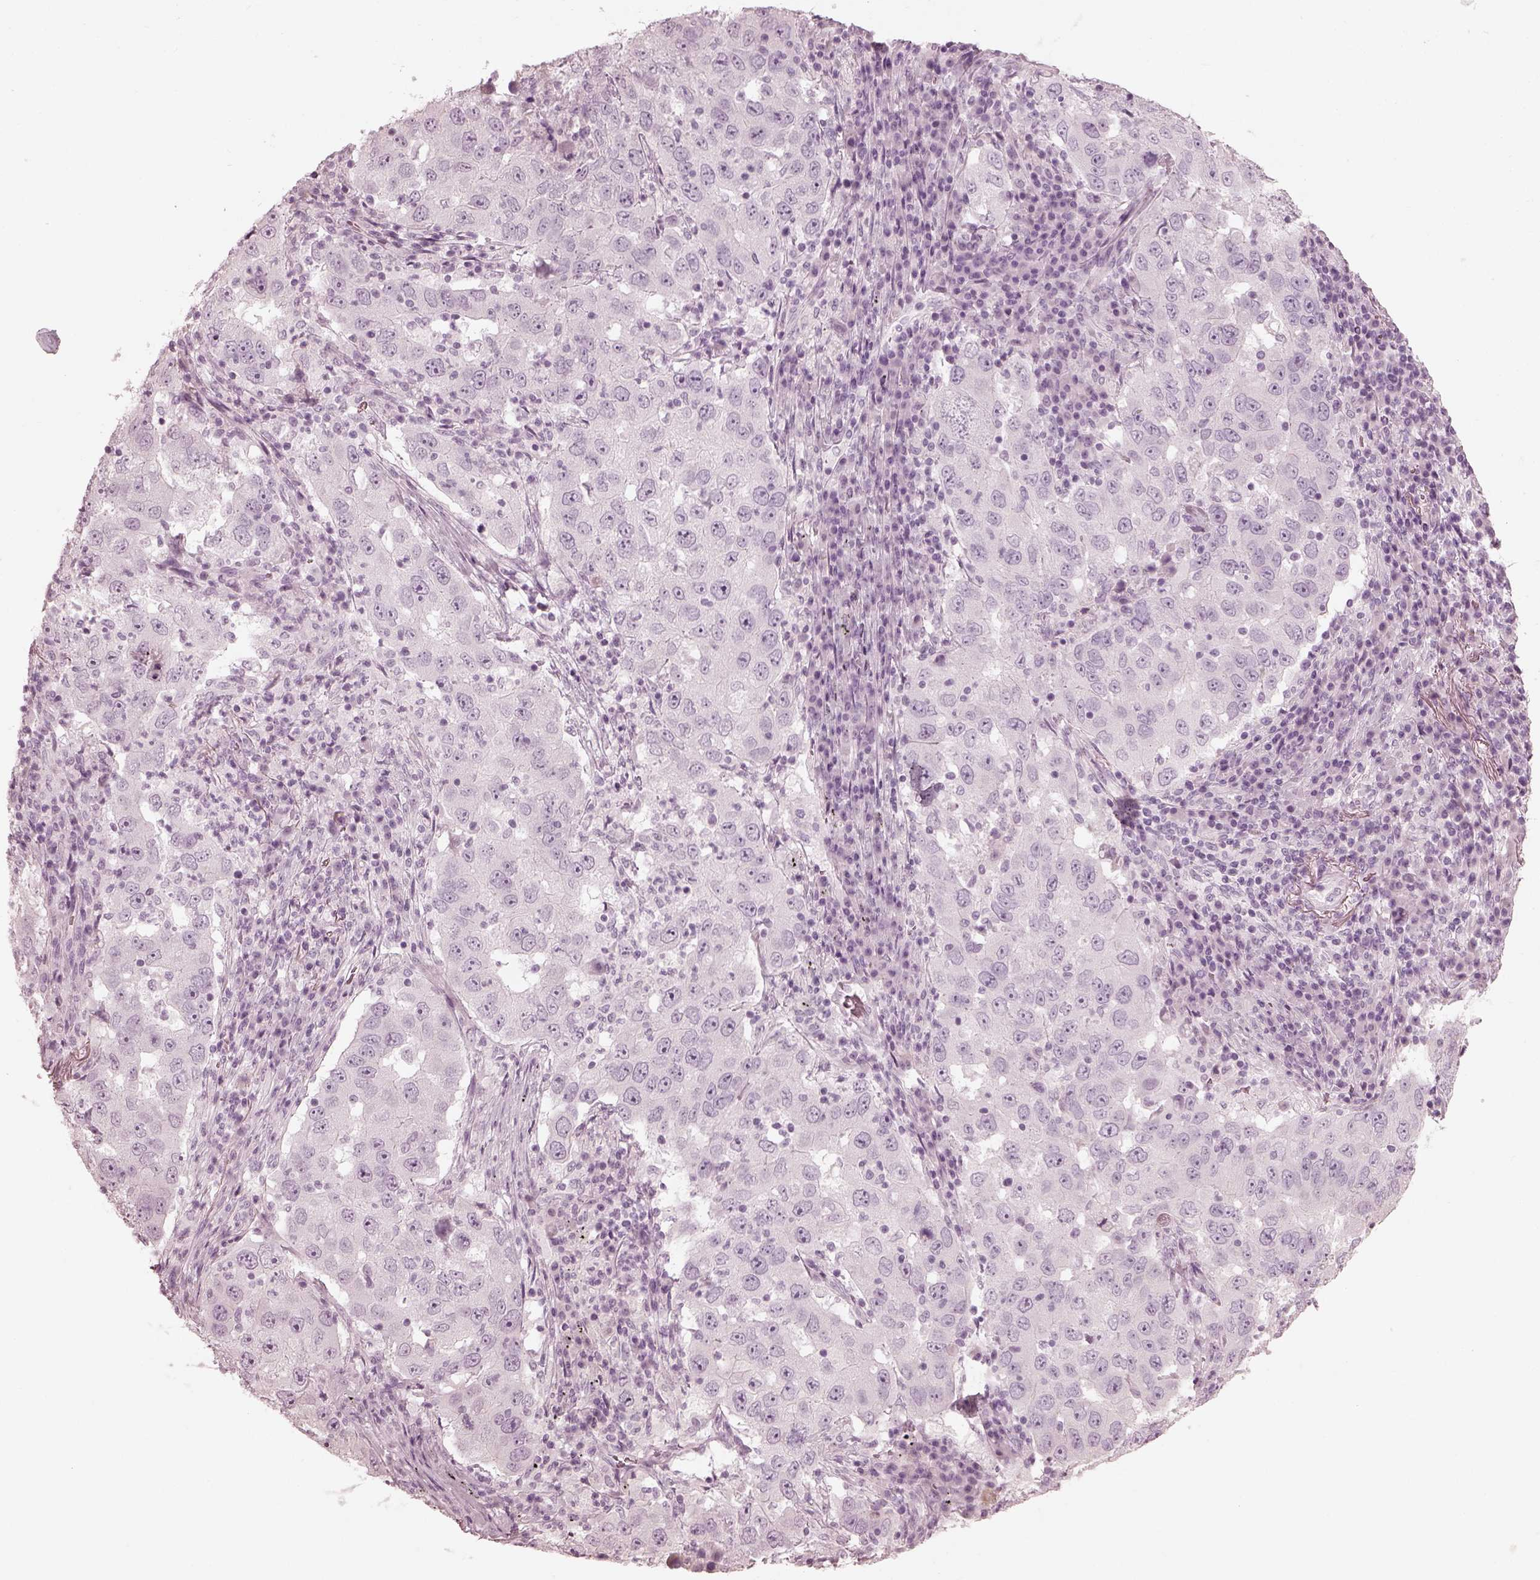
{"staining": {"intensity": "negative", "quantity": "none", "location": "none"}, "tissue": "lung cancer", "cell_type": "Tumor cells", "image_type": "cancer", "snomed": [{"axis": "morphology", "description": "Adenocarcinoma, NOS"}, {"axis": "topography", "description": "Lung"}], "caption": "Immunohistochemistry (IHC) of human adenocarcinoma (lung) demonstrates no expression in tumor cells.", "gene": "SAXO2", "patient": {"sex": "male", "age": 73}}